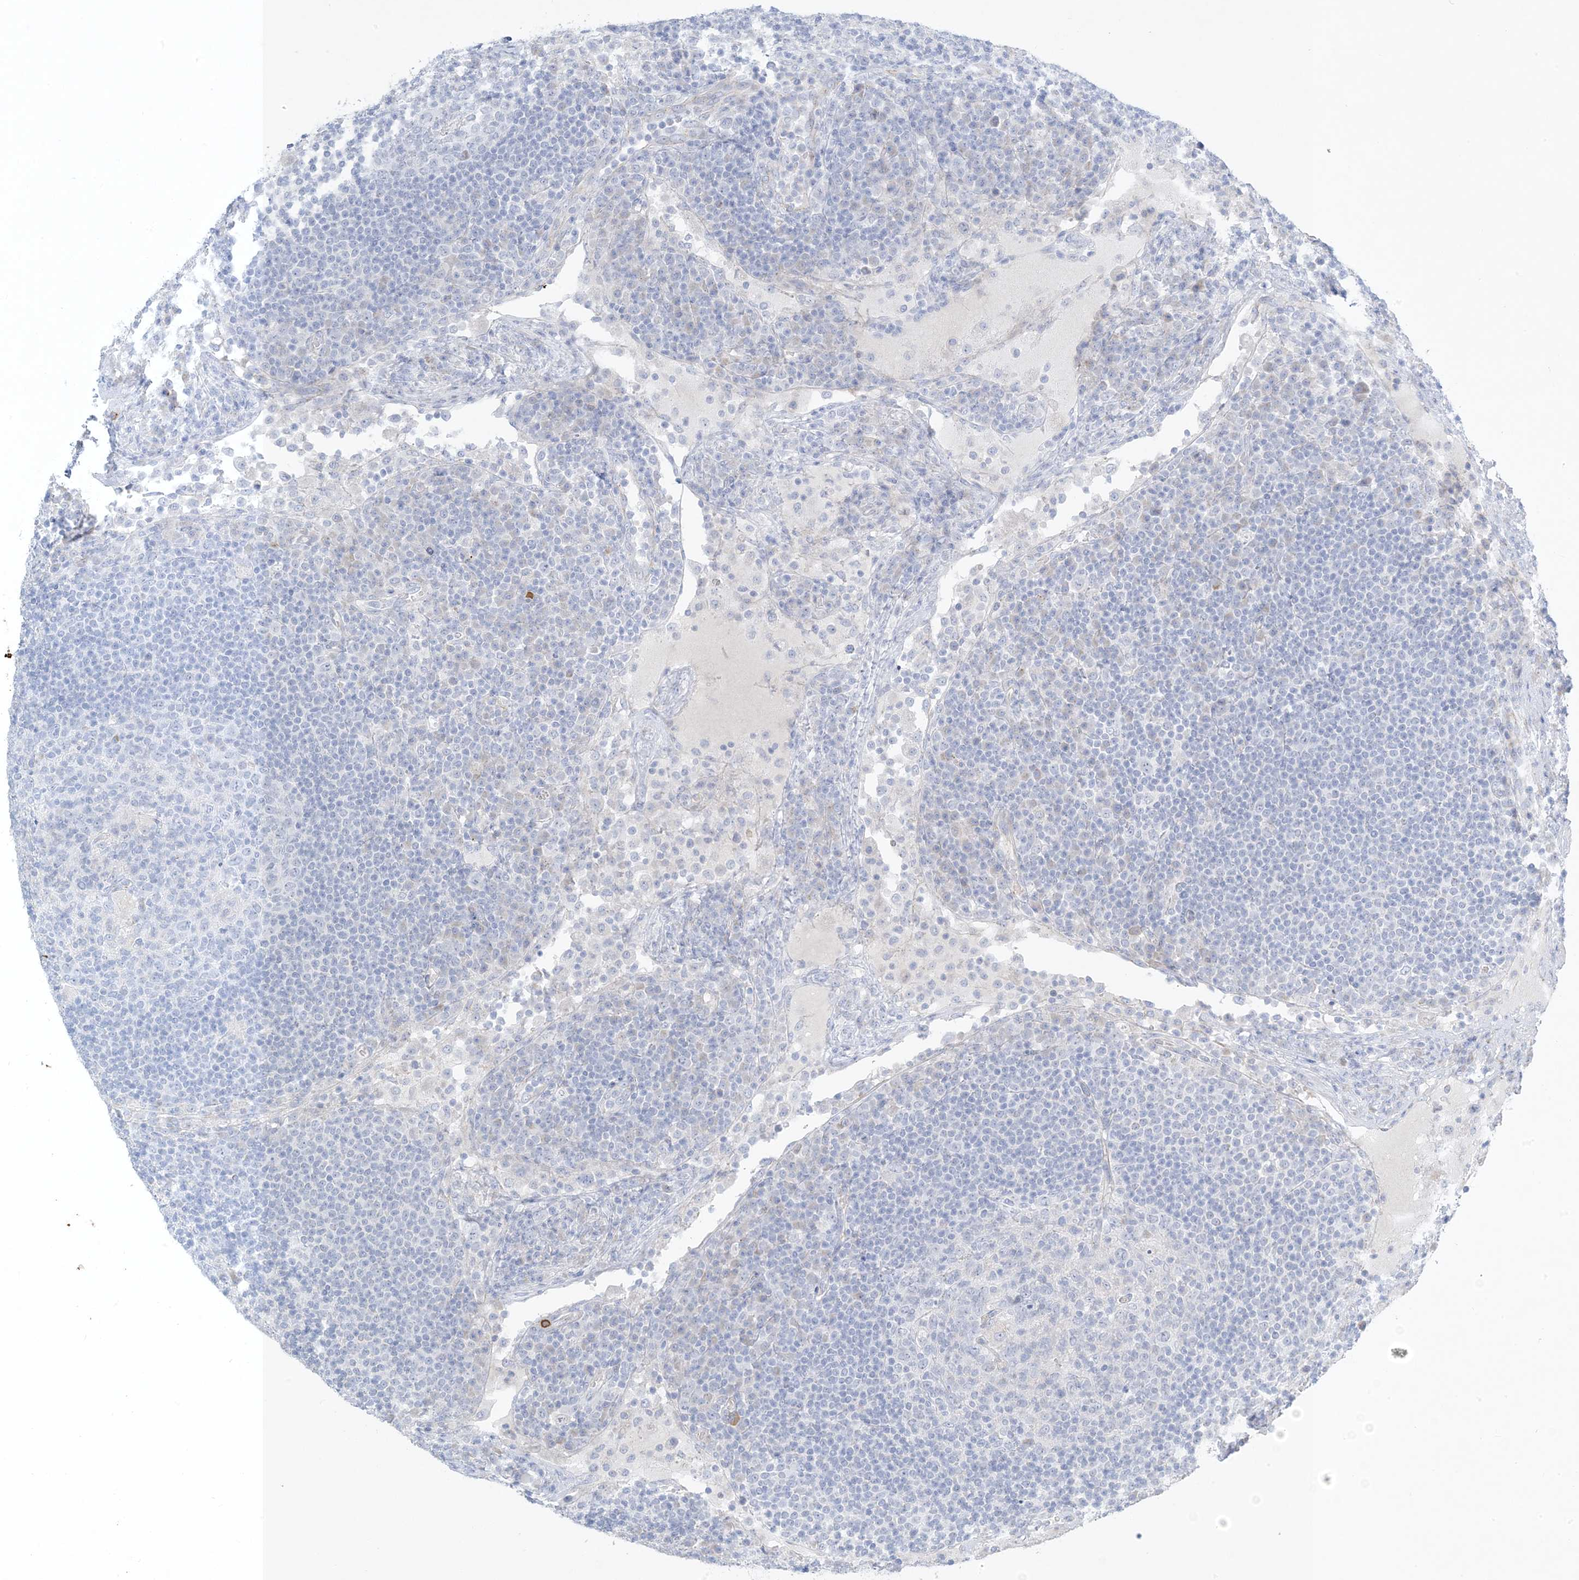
{"staining": {"intensity": "negative", "quantity": "none", "location": "none"}, "tissue": "lymph node", "cell_type": "Germinal center cells", "image_type": "normal", "snomed": [{"axis": "morphology", "description": "Normal tissue, NOS"}, {"axis": "topography", "description": "Lymph node"}], "caption": "IHC photomicrograph of unremarkable lymph node: human lymph node stained with DAB reveals no significant protein positivity in germinal center cells.", "gene": "XIRP2", "patient": {"sex": "female", "age": 53}}